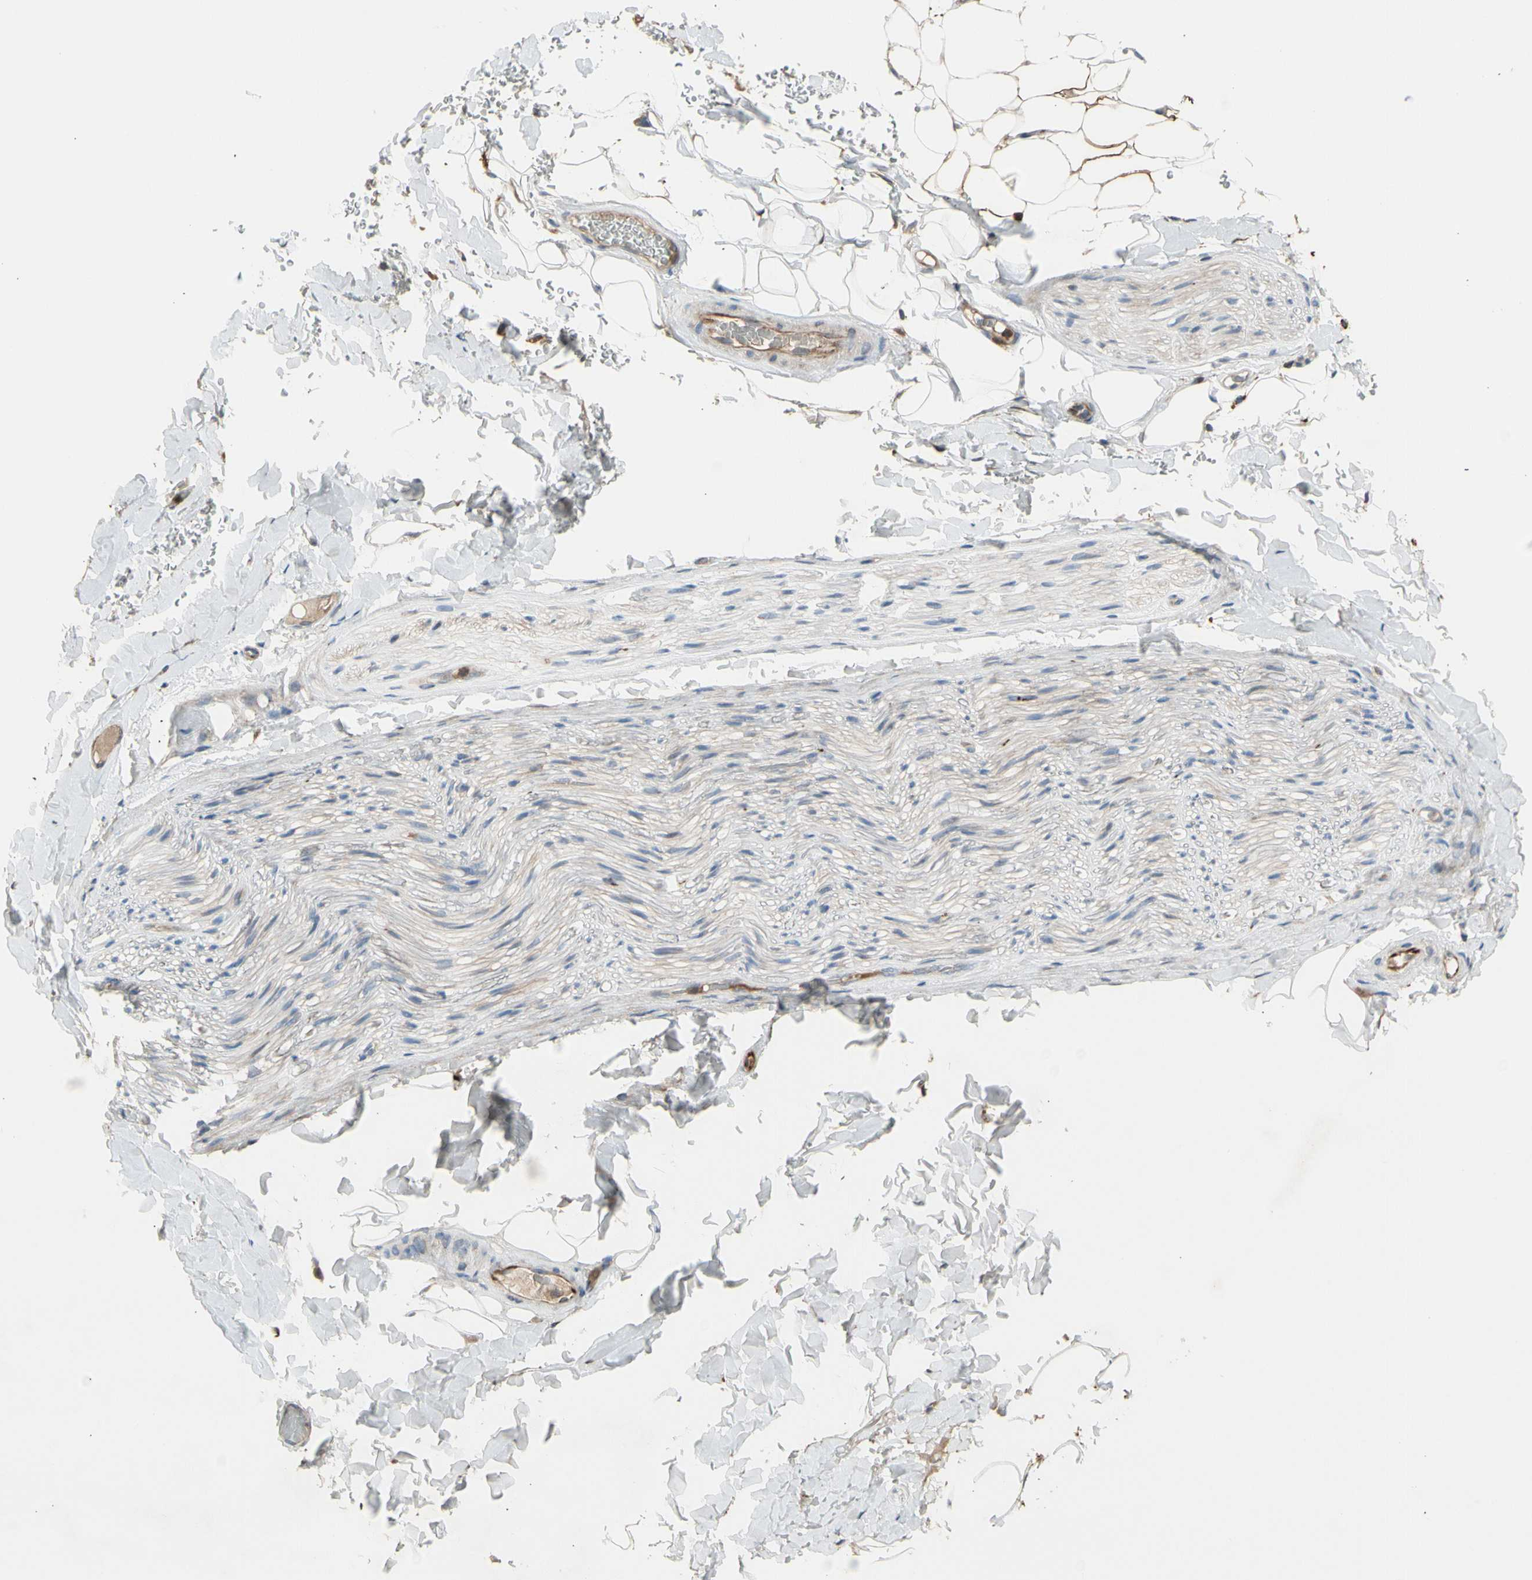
{"staining": {"intensity": "moderate", "quantity": ">75%", "location": "cytoplasmic/membranous"}, "tissue": "adipose tissue", "cell_type": "Adipocytes", "image_type": "normal", "snomed": [{"axis": "morphology", "description": "Normal tissue, NOS"}, {"axis": "topography", "description": "Soft tissue"}], "caption": "High-power microscopy captured an immunohistochemistry (IHC) histopathology image of unremarkable adipose tissue, revealing moderate cytoplasmic/membranous staining in about >75% of adipocytes.", "gene": "GALNT5", "patient": {"sex": "male", "age": 72}}